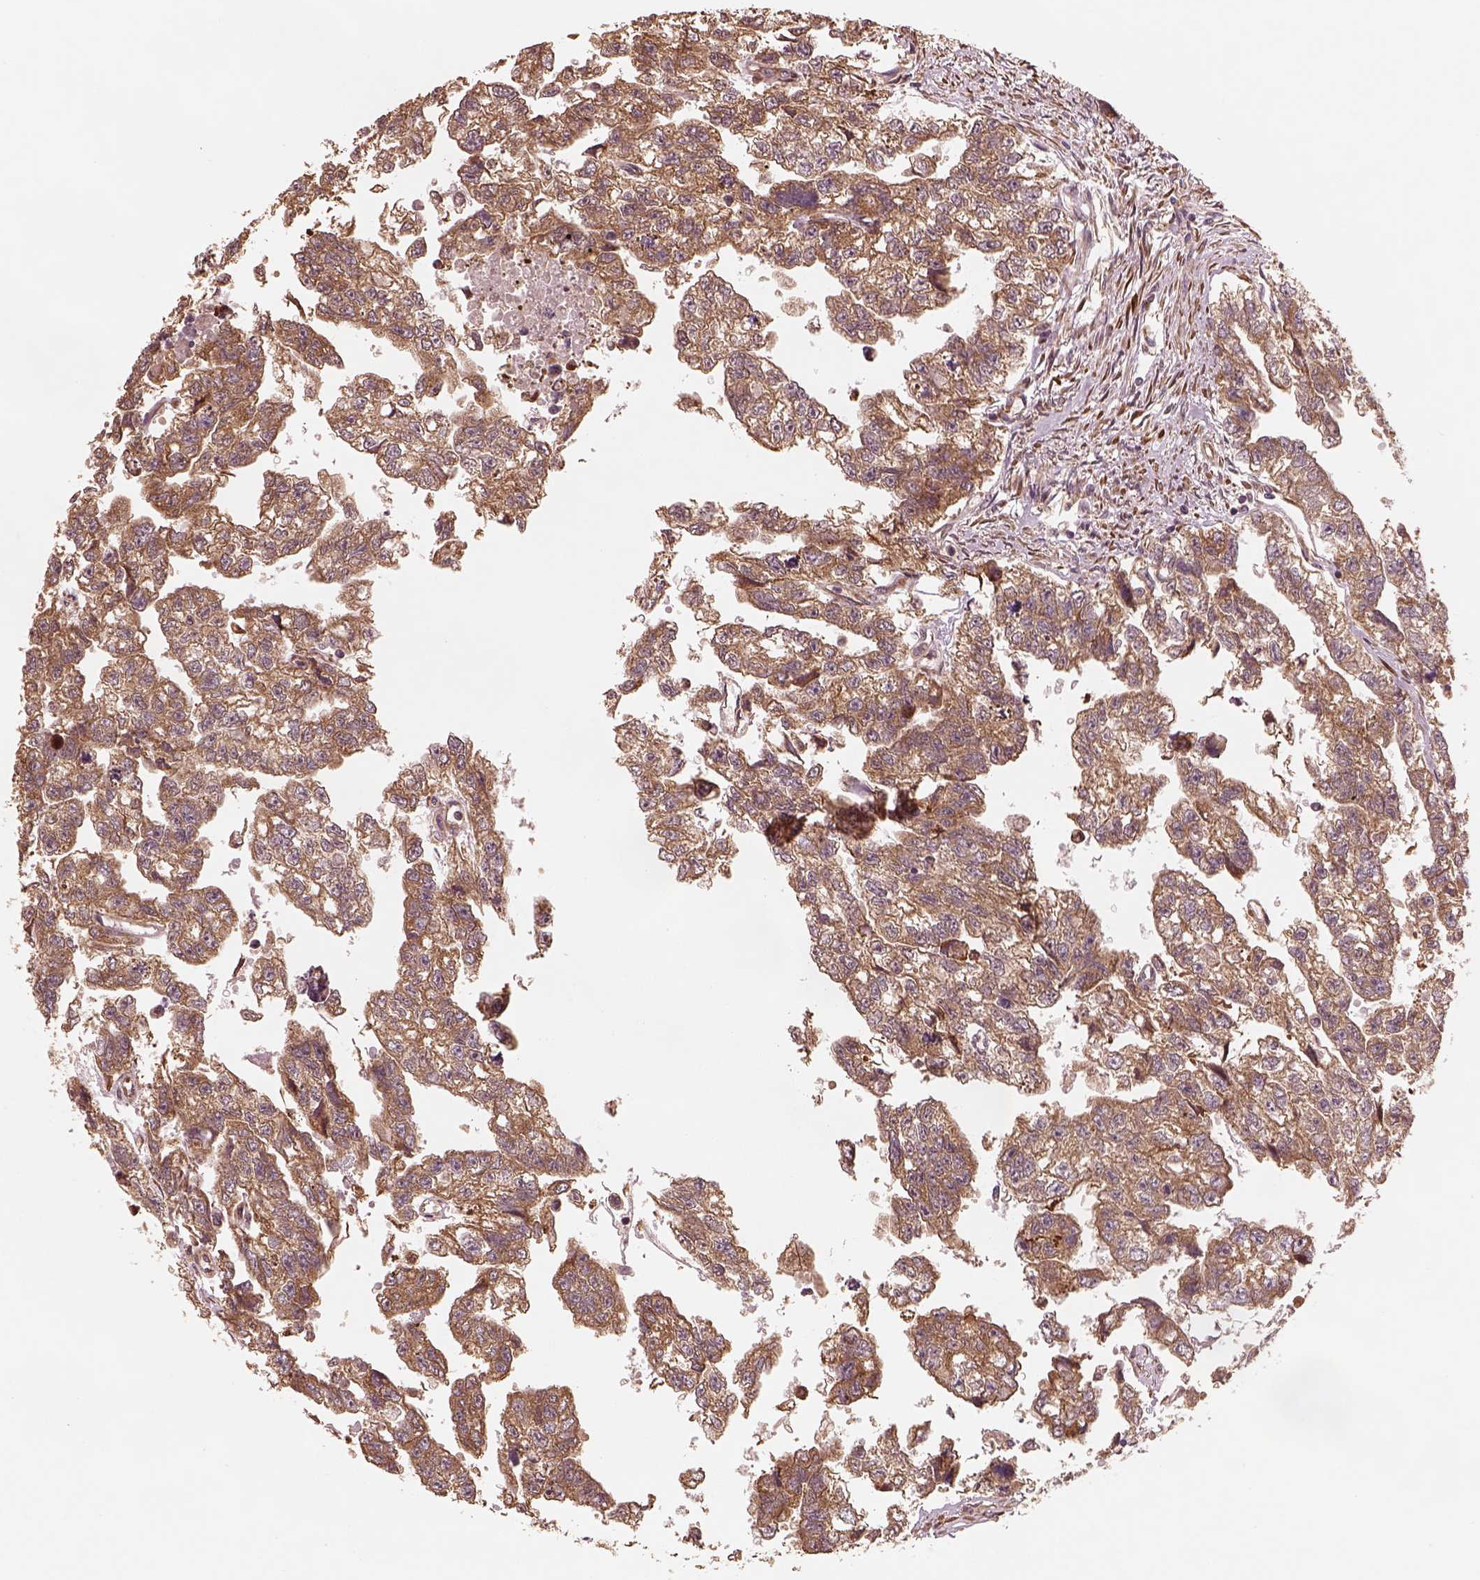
{"staining": {"intensity": "moderate", "quantity": ">75%", "location": "cytoplasmic/membranous"}, "tissue": "testis cancer", "cell_type": "Tumor cells", "image_type": "cancer", "snomed": [{"axis": "morphology", "description": "Carcinoma, Embryonal, NOS"}, {"axis": "morphology", "description": "Teratoma, malignant, NOS"}, {"axis": "topography", "description": "Testis"}], "caption": "This photomicrograph reveals testis embryonal carcinoma stained with immunohistochemistry (IHC) to label a protein in brown. The cytoplasmic/membranous of tumor cells show moderate positivity for the protein. Nuclei are counter-stained blue.", "gene": "RPS5", "patient": {"sex": "male", "age": 44}}